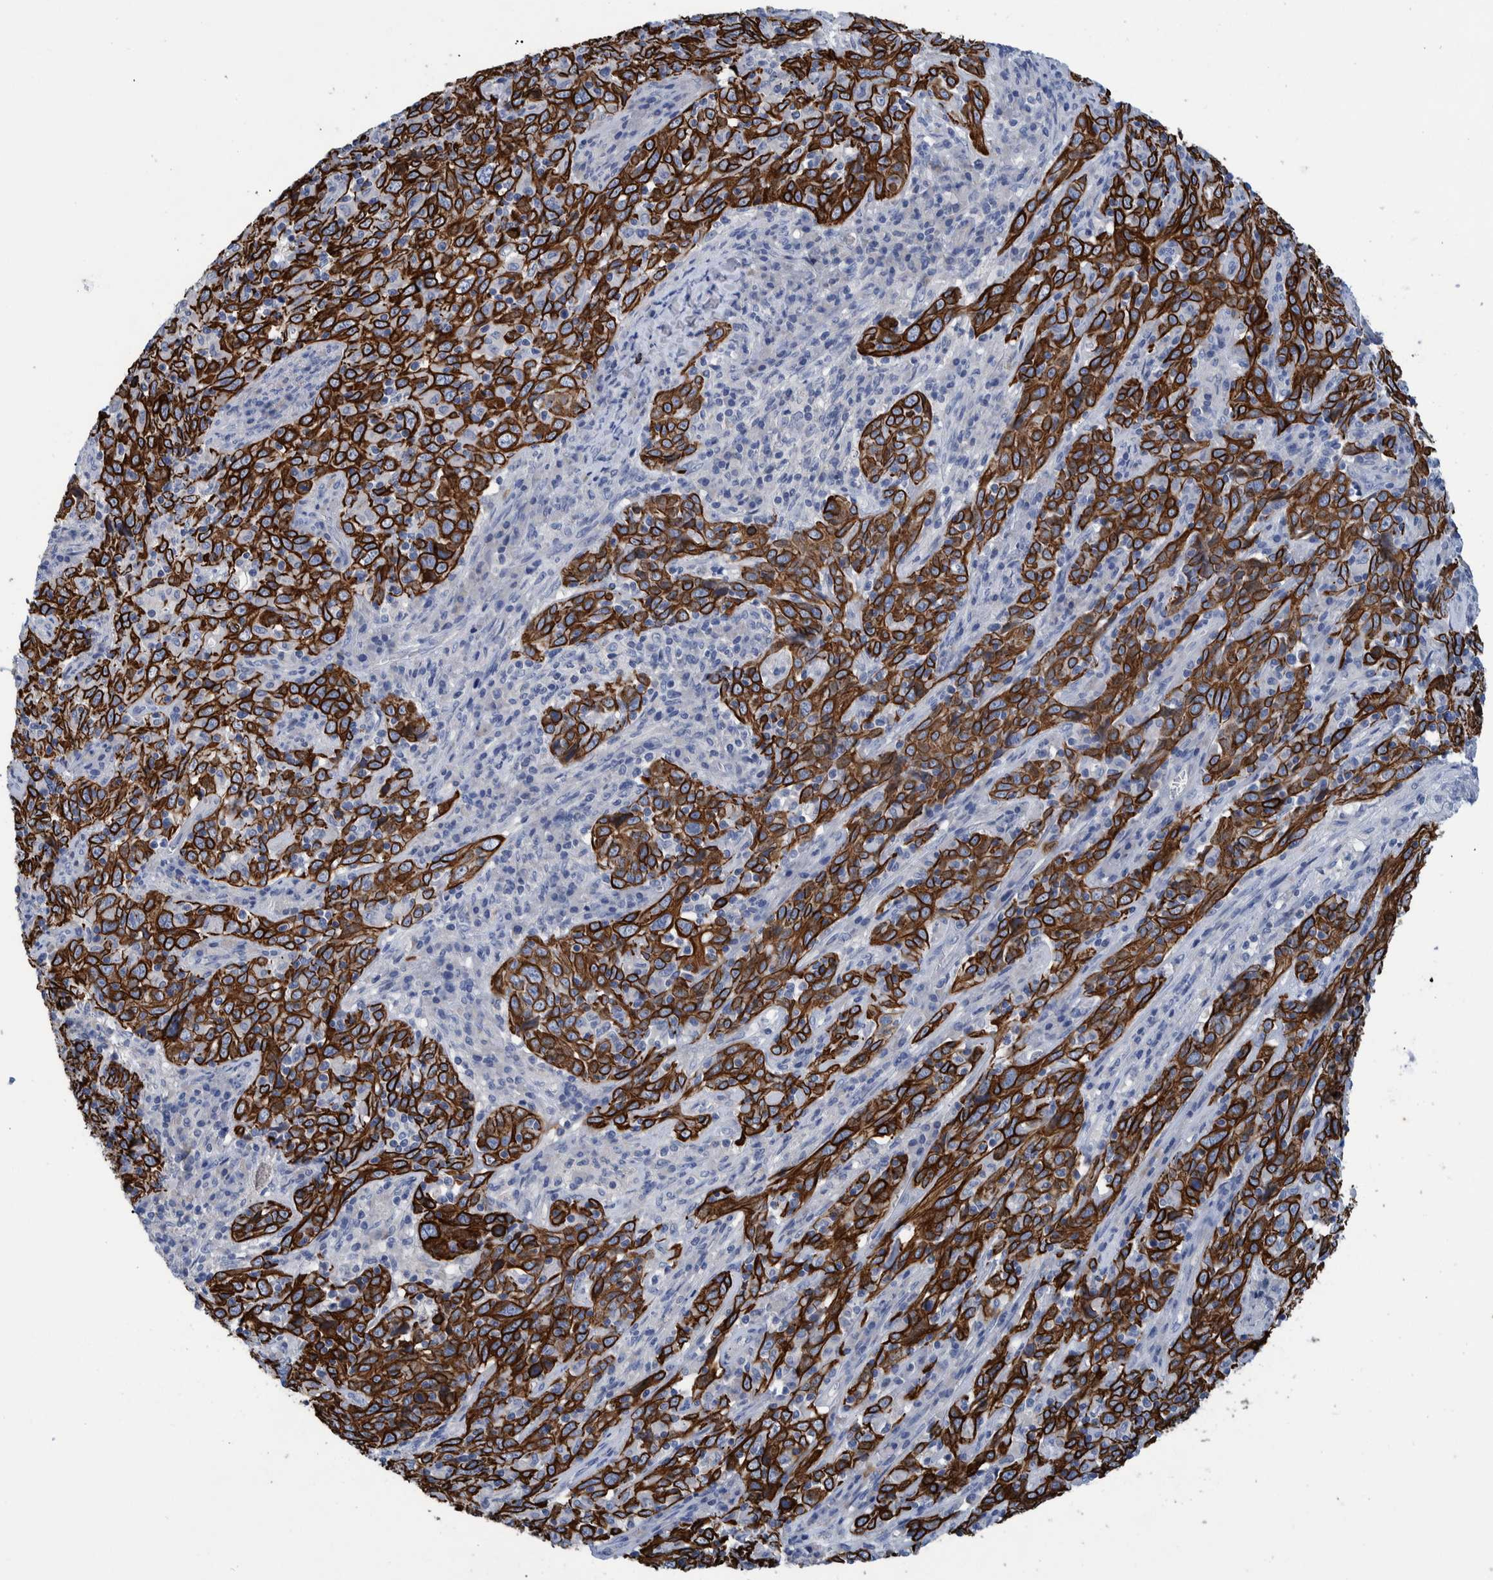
{"staining": {"intensity": "strong", "quantity": ">75%", "location": "cytoplasmic/membranous"}, "tissue": "cervical cancer", "cell_type": "Tumor cells", "image_type": "cancer", "snomed": [{"axis": "morphology", "description": "Squamous cell carcinoma, NOS"}, {"axis": "topography", "description": "Cervix"}], "caption": "The micrograph demonstrates a brown stain indicating the presence of a protein in the cytoplasmic/membranous of tumor cells in cervical squamous cell carcinoma. (DAB (3,3'-diaminobenzidine) = brown stain, brightfield microscopy at high magnification).", "gene": "MKS1", "patient": {"sex": "female", "age": 46}}